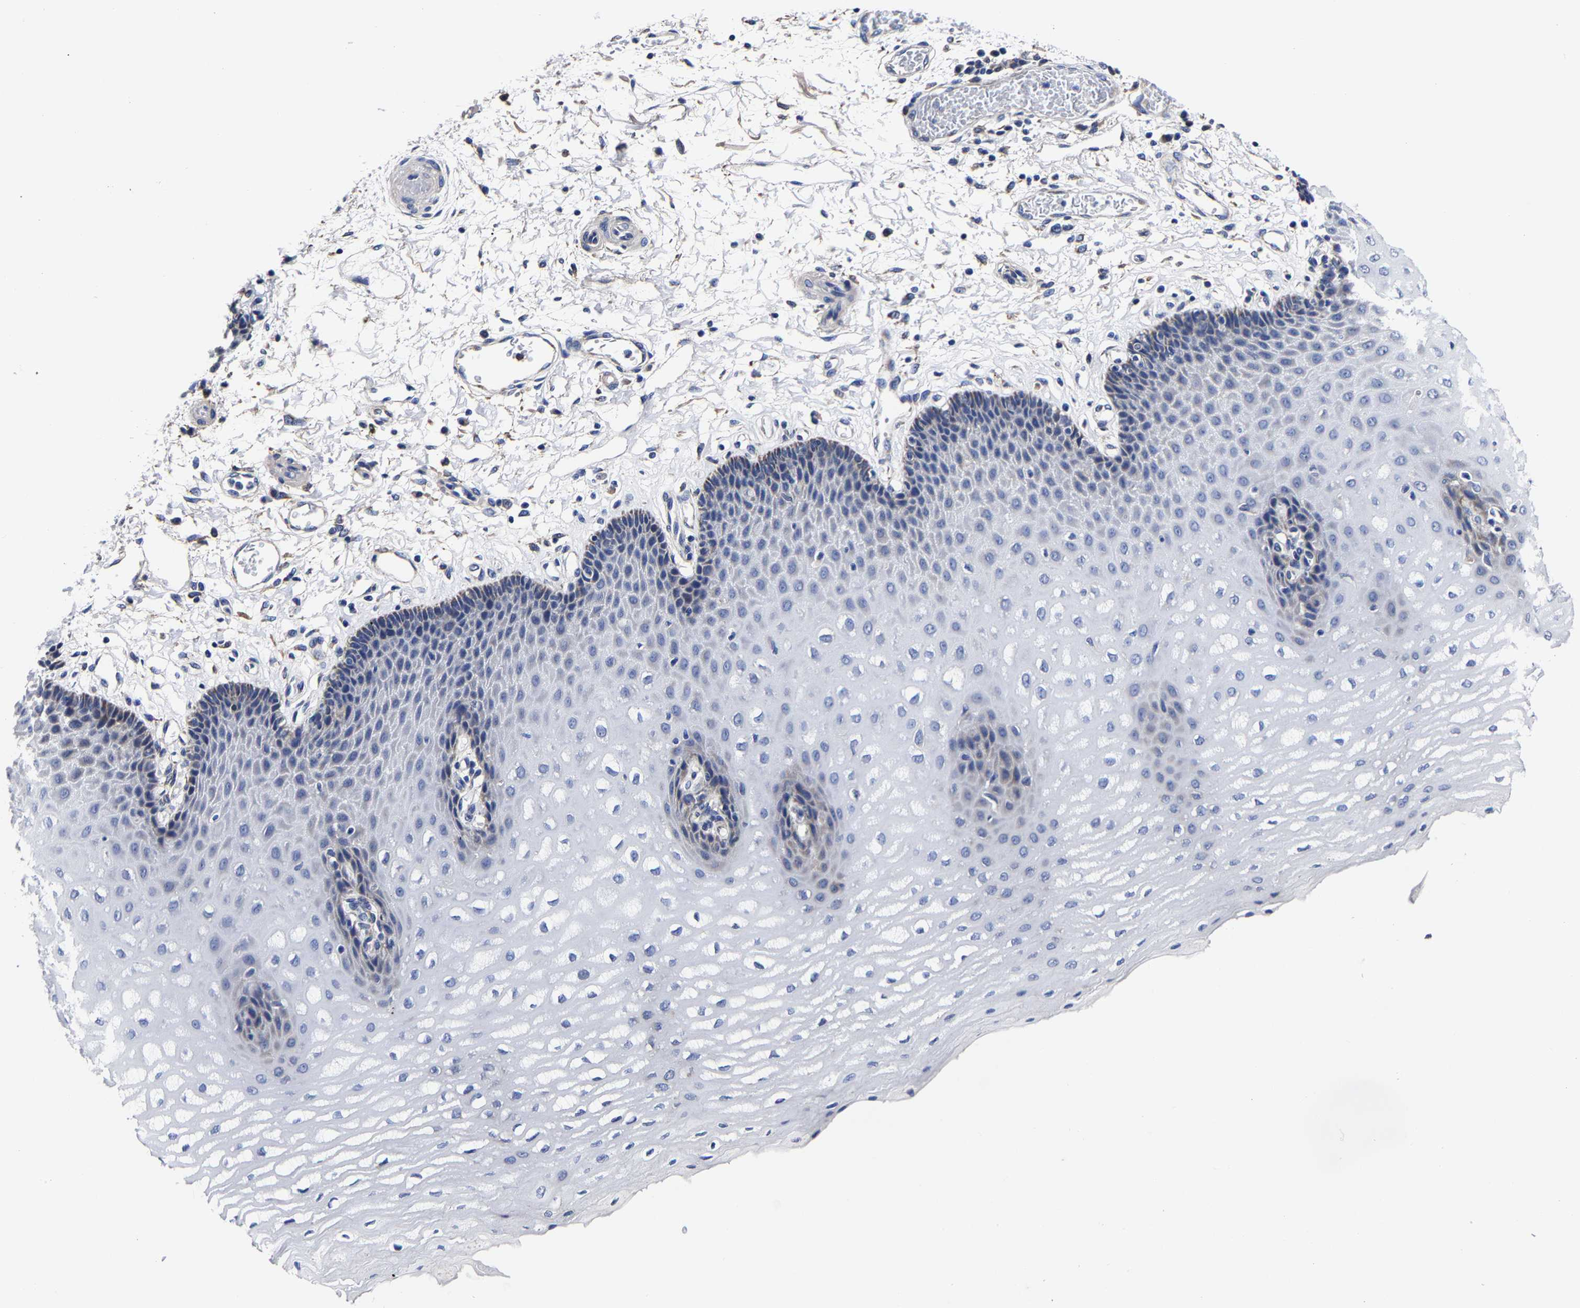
{"staining": {"intensity": "weak", "quantity": "<25%", "location": "cytoplasmic/membranous"}, "tissue": "esophagus", "cell_type": "Squamous epithelial cells", "image_type": "normal", "snomed": [{"axis": "morphology", "description": "Normal tissue, NOS"}, {"axis": "topography", "description": "Esophagus"}], "caption": "Immunohistochemistry (IHC) photomicrograph of normal esophagus: human esophagus stained with DAB reveals no significant protein staining in squamous epithelial cells.", "gene": "AASS", "patient": {"sex": "male", "age": 54}}